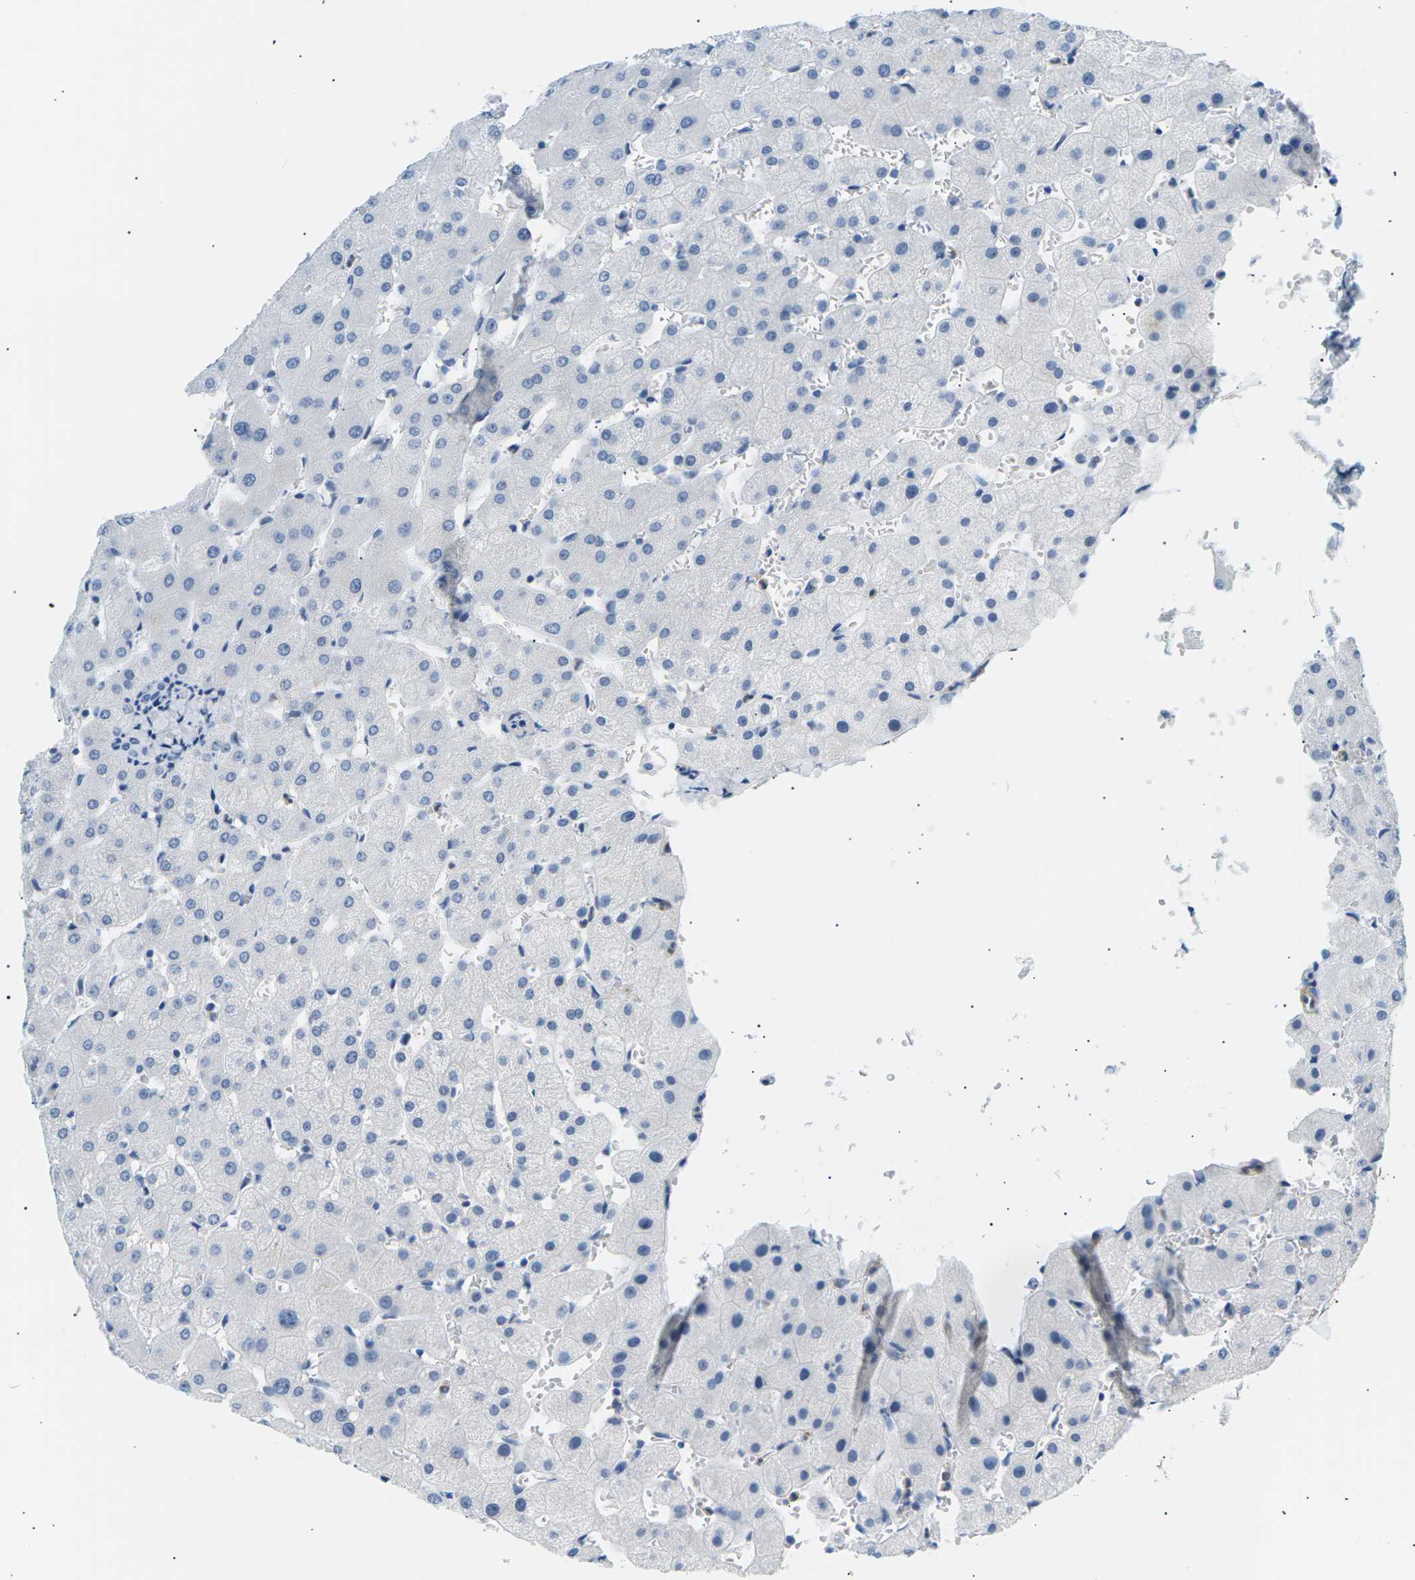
{"staining": {"intensity": "negative", "quantity": "none", "location": "none"}, "tissue": "liver", "cell_type": "Cholangiocytes", "image_type": "normal", "snomed": [{"axis": "morphology", "description": "Normal tissue, NOS"}, {"axis": "topography", "description": "Liver"}], "caption": "IHC of benign liver reveals no positivity in cholangiocytes.", "gene": "SEPTIN5", "patient": {"sex": "female", "age": 63}}